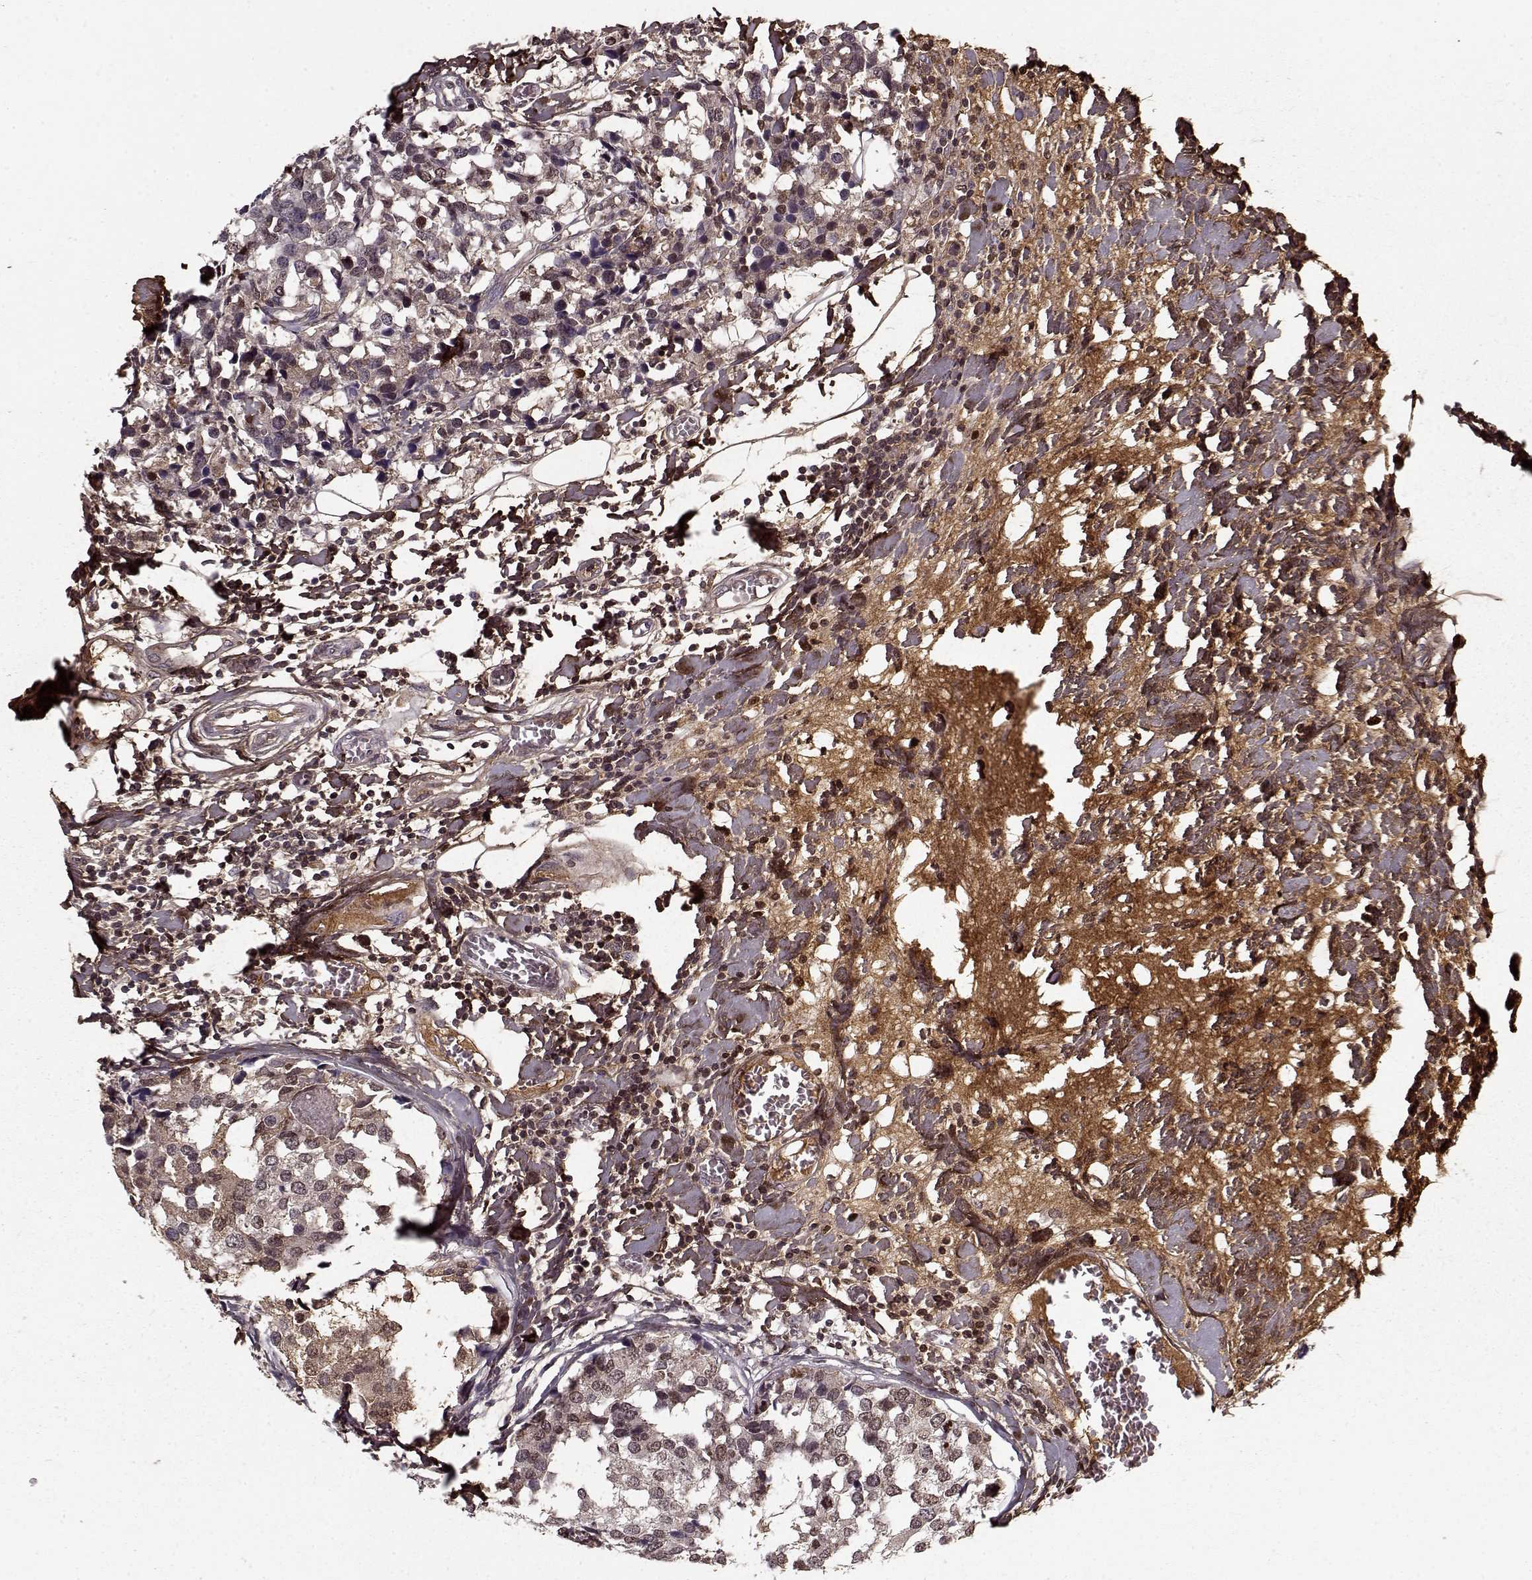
{"staining": {"intensity": "negative", "quantity": "none", "location": "none"}, "tissue": "breast cancer", "cell_type": "Tumor cells", "image_type": "cancer", "snomed": [{"axis": "morphology", "description": "Lobular carcinoma"}, {"axis": "topography", "description": "Breast"}], "caption": "IHC of breast cancer (lobular carcinoma) demonstrates no expression in tumor cells.", "gene": "LUM", "patient": {"sex": "female", "age": 59}}